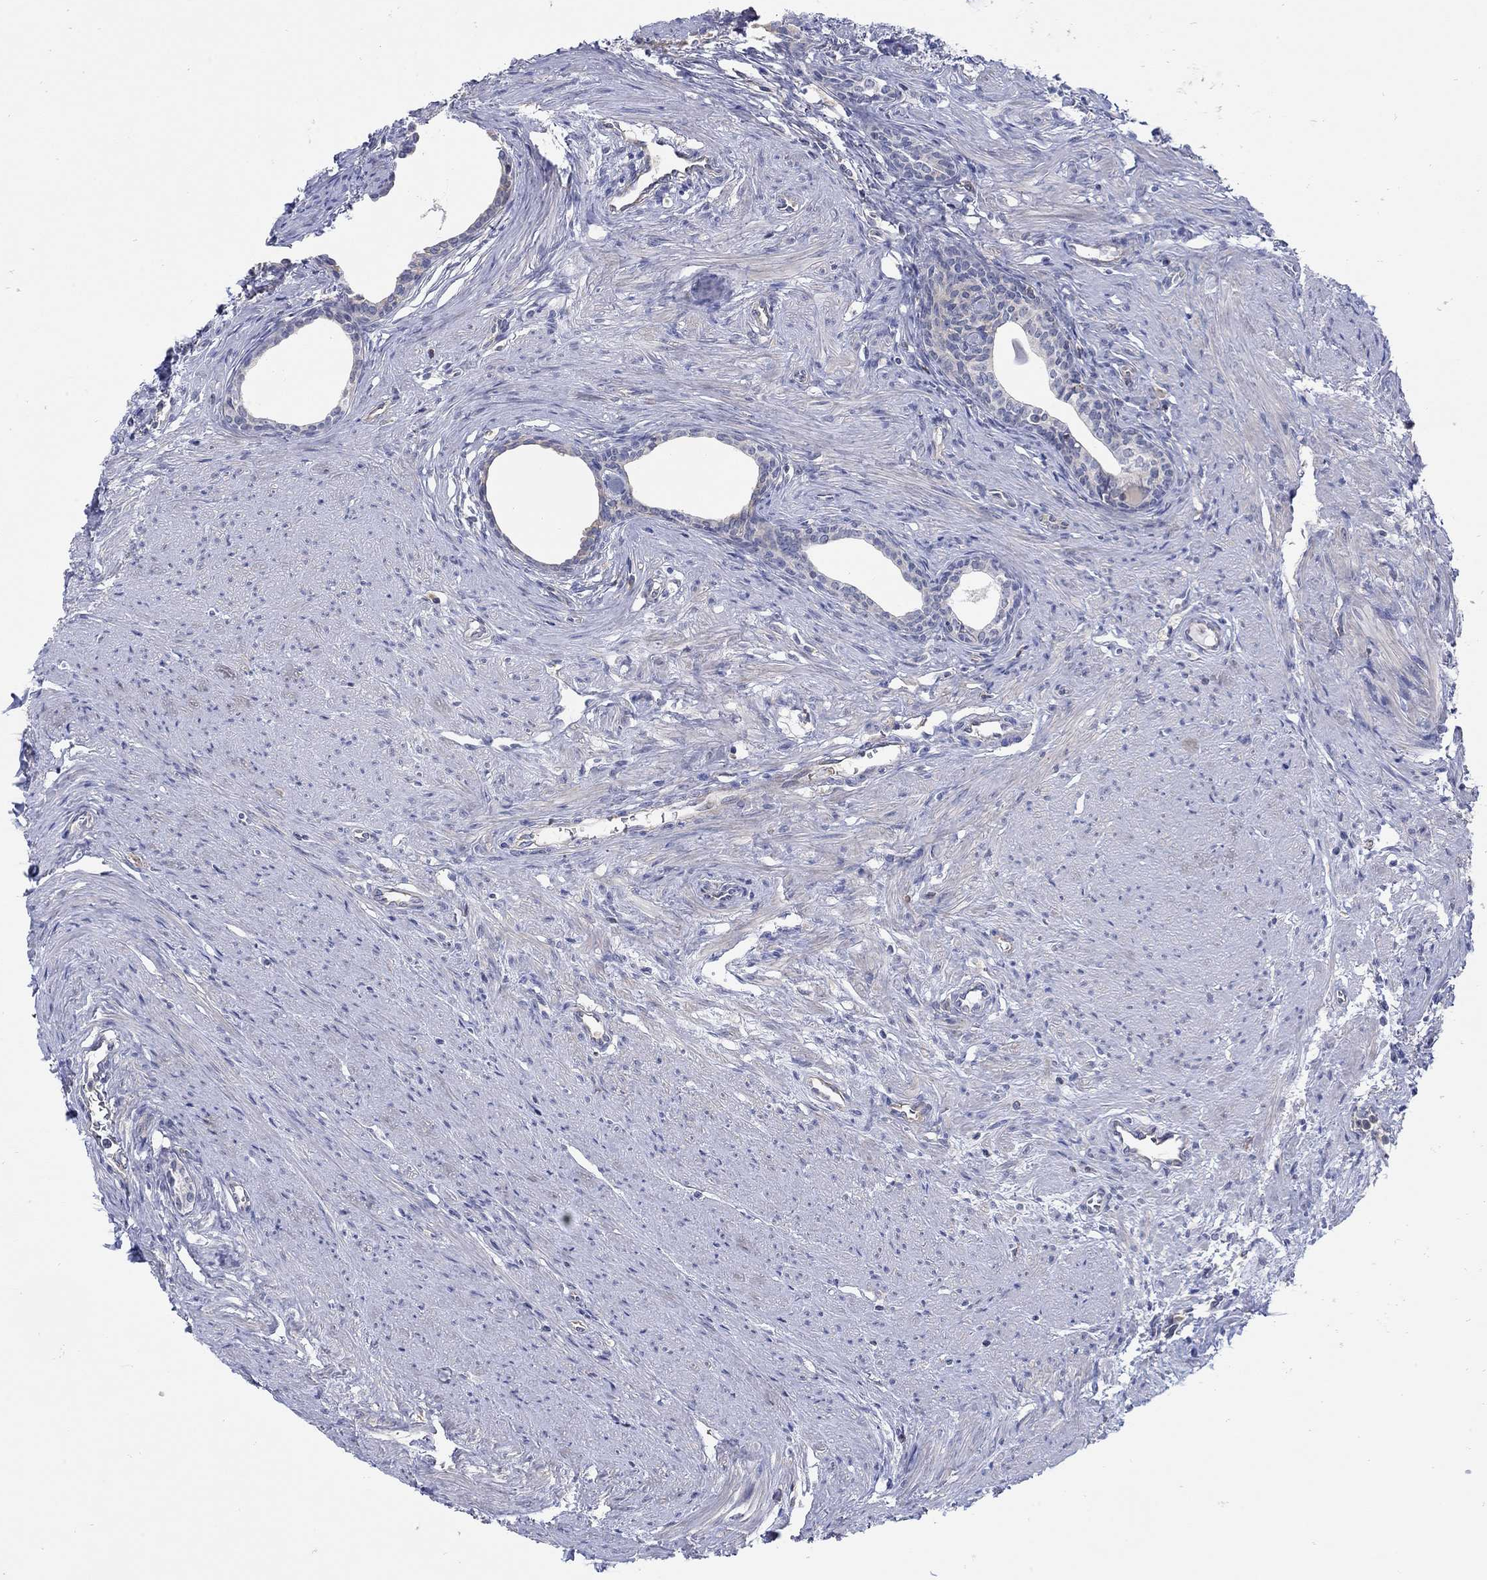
{"staining": {"intensity": "weak", "quantity": "25%-75%", "location": "cytoplasmic/membranous"}, "tissue": "prostate", "cell_type": "Glandular cells", "image_type": "normal", "snomed": [{"axis": "morphology", "description": "Normal tissue, NOS"}, {"axis": "topography", "description": "Prostate"}], "caption": "Immunohistochemical staining of benign prostate demonstrates 25%-75% levels of weak cytoplasmic/membranous protein staining in about 25%-75% of glandular cells.", "gene": "TEKT3", "patient": {"sex": "male", "age": 60}}